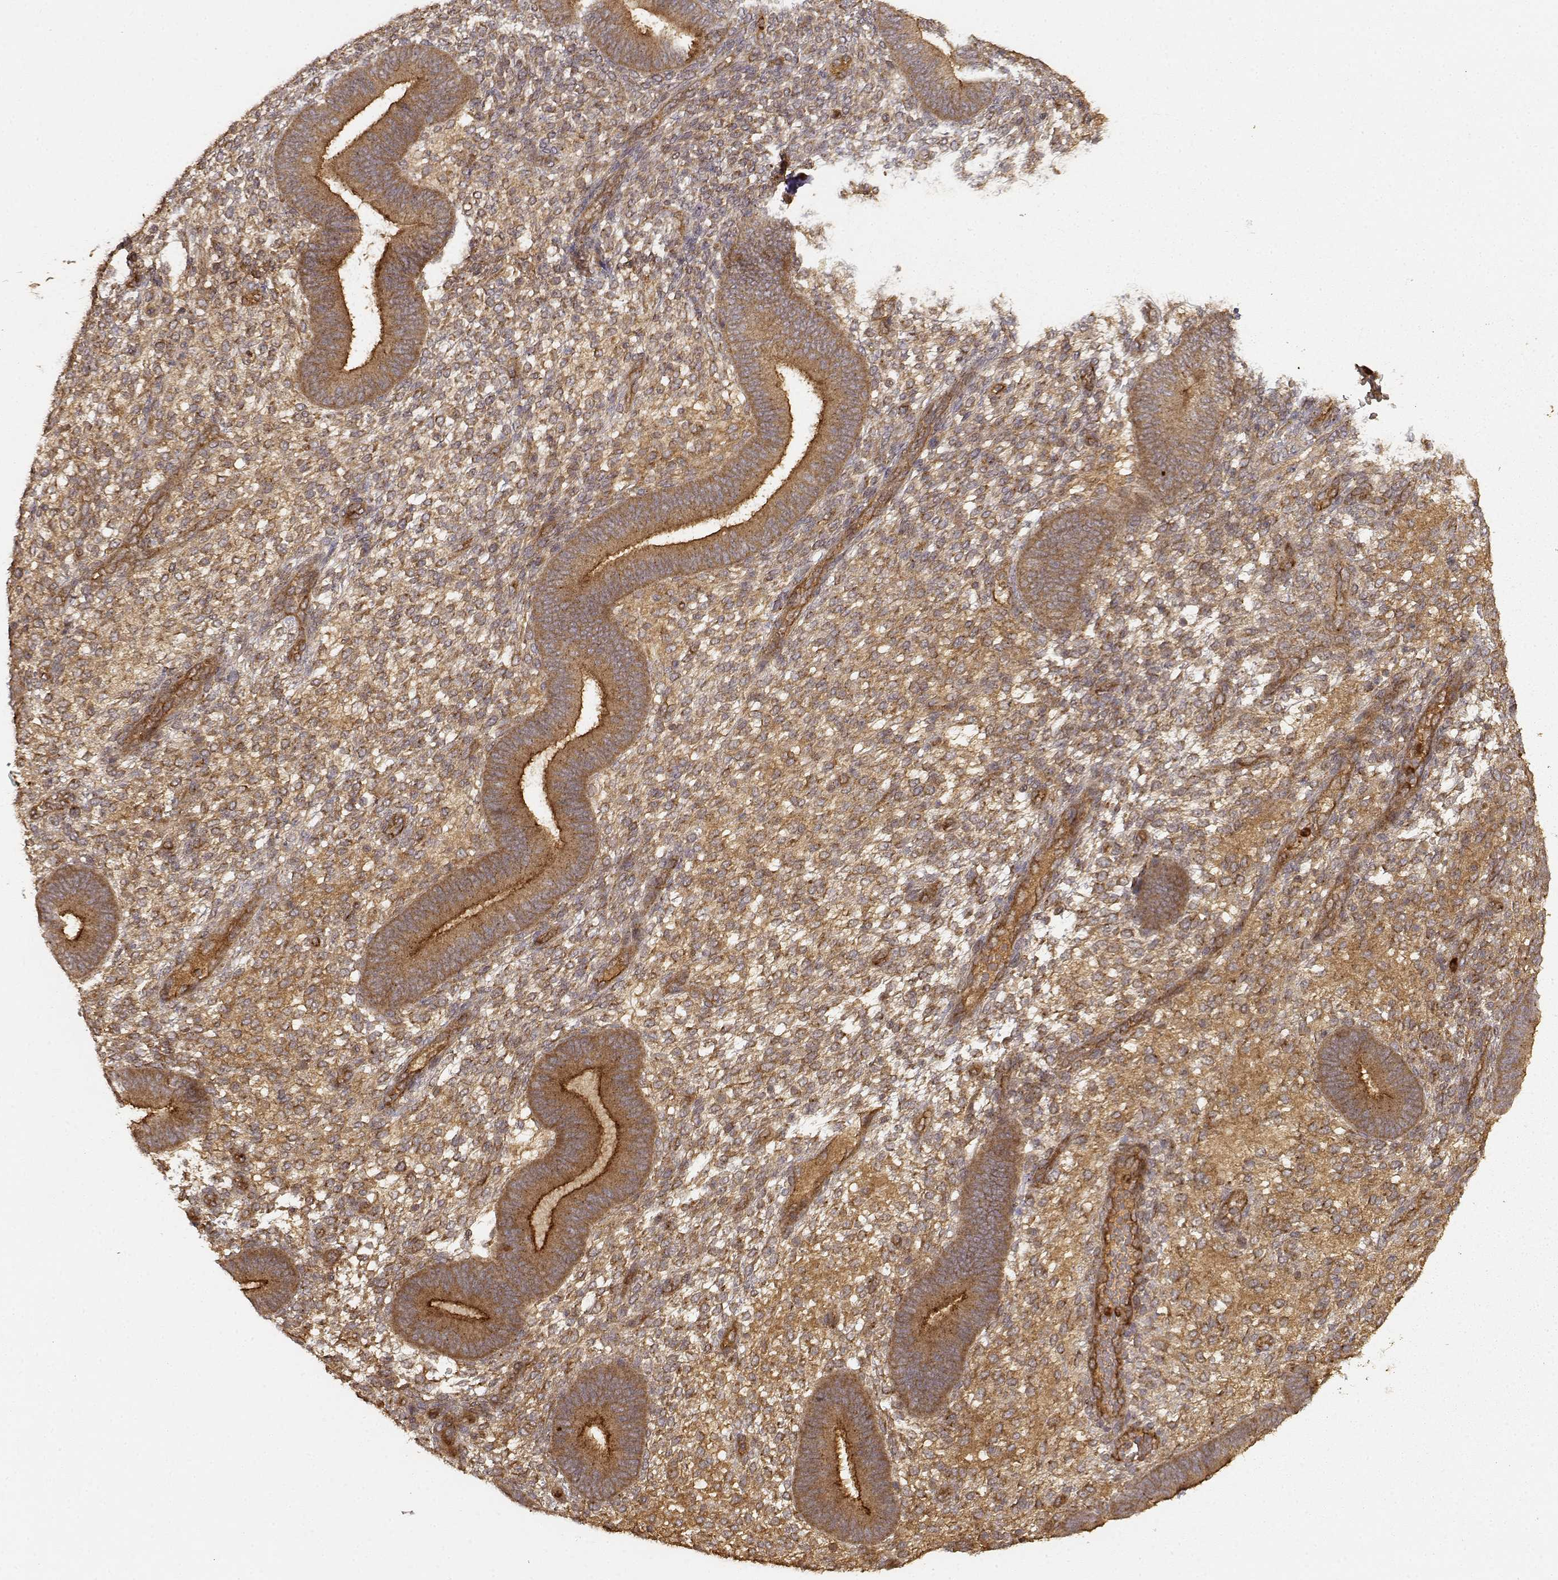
{"staining": {"intensity": "moderate", "quantity": ">75%", "location": "cytoplasmic/membranous"}, "tissue": "endometrium", "cell_type": "Cells in endometrial stroma", "image_type": "normal", "snomed": [{"axis": "morphology", "description": "Normal tissue, NOS"}, {"axis": "topography", "description": "Endometrium"}], "caption": "A brown stain highlights moderate cytoplasmic/membranous staining of a protein in cells in endometrial stroma of unremarkable human endometrium.", "gene": "CDK5RAP2", "patient": {"sex": "female", "age": 39}}